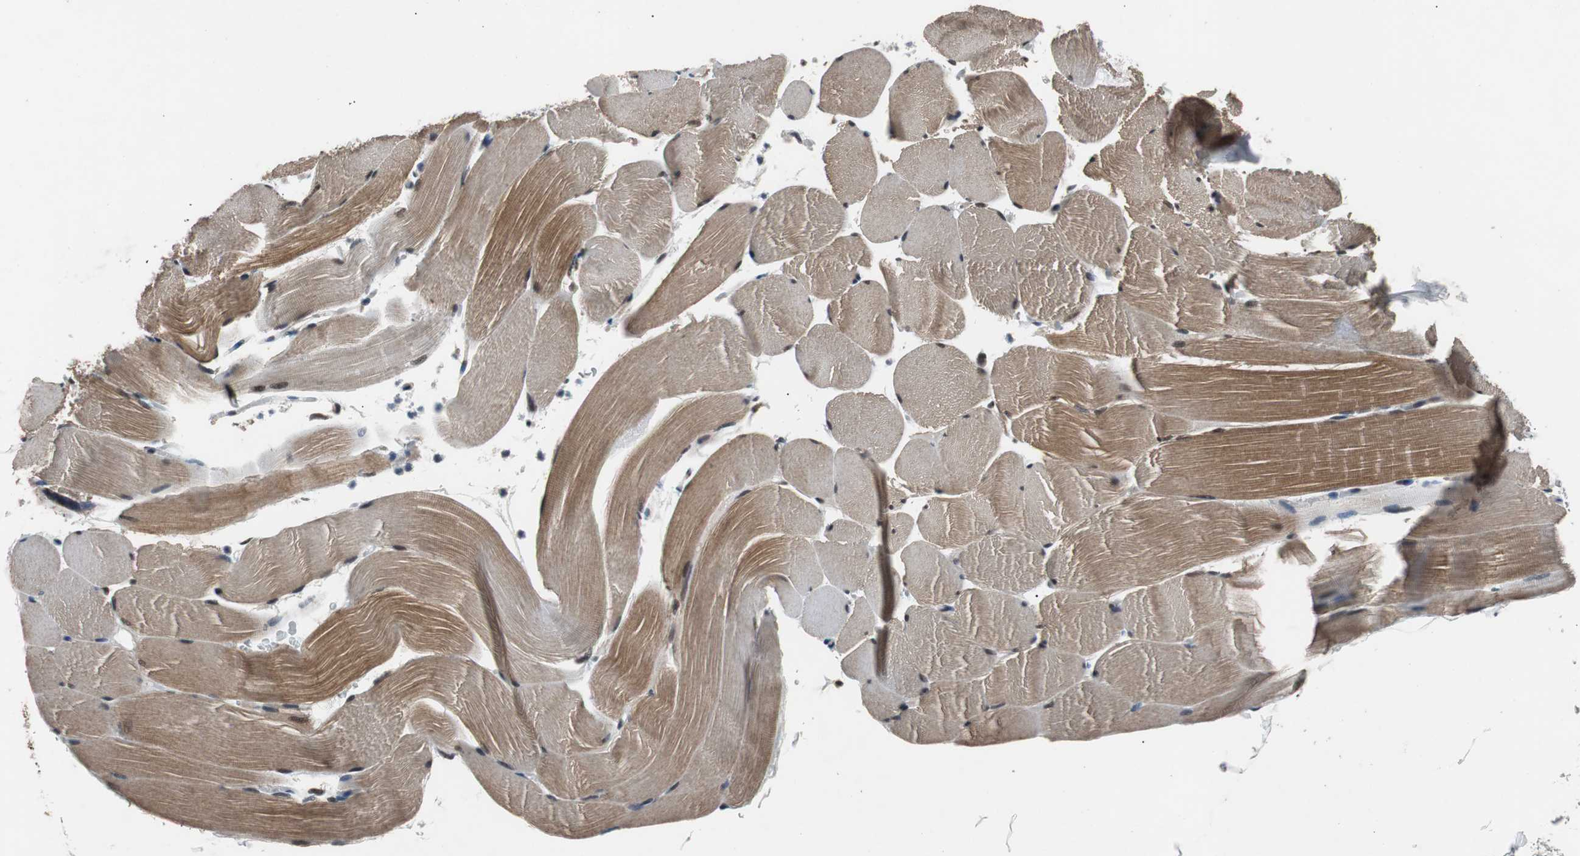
{"staining": {"intensity": "moderate", "quantity": "25%-75%", "location": "cytoplasmic/membranous,nuclear"}, "tissue": "skeletal muscle", "cell_type": "Myocytes", "image_type": "normal", "snomed": [{"axis": "morphology", "description": "Normal tissue, NOS"}, {"axis": "topography", "description": "Skeletal muscle"}], "caption": "IHC (DAB (3,3'-diaminobenzidine)) staining of normal skeletal muscle shows moderate cytoplasmic/membranous,nuclear protein positivity in approximately 25%-75% of myocytes. (brown staining indicates protein expression, while blue staining denotes nuclei).", "gene": "USP28", "patient": {"sex": "male", "age": 62}}